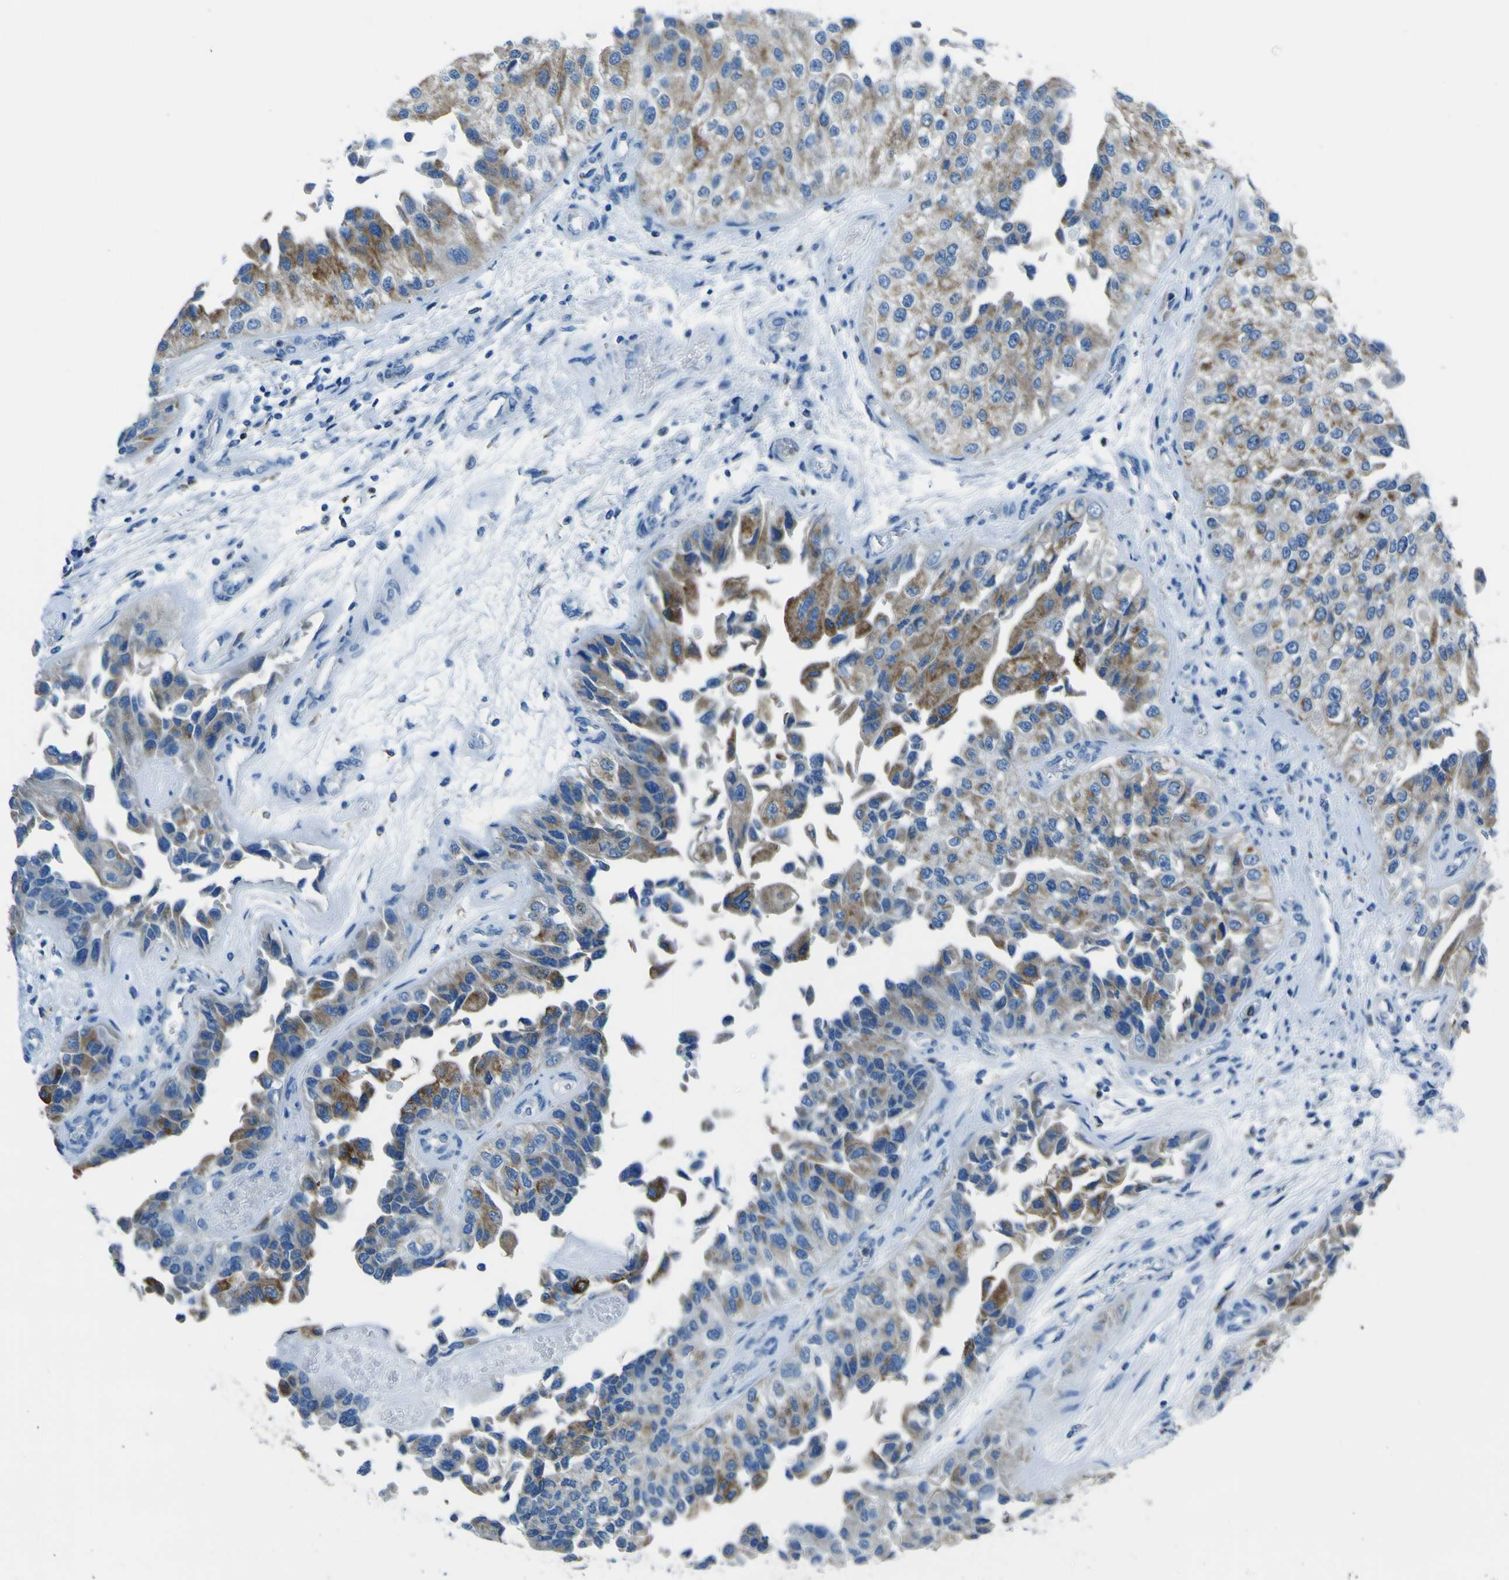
{"staining": {"intensity": "moderate", "quantity": ">75%", "location": "cytoplasmic/membranous"}, "tissue": "urothelial cancer", "cell_type": "Tumor cells", "image_type": "cancer", "snomed": [{"axis": "morphology", "description": "Urothelial carcinoma, High grade"}, {"axis": "topography", "description": "Kidney"}, {"axis": "topography", "description": "Urinary bladder"}], "caption": "Tumor cells display medium levels of moderate cytoplasmic/membranous positivity in about >75% of cells in human urothelial cancer.", "gene": "ACSL1", "patient": {"sex": "male", "age": 77}}